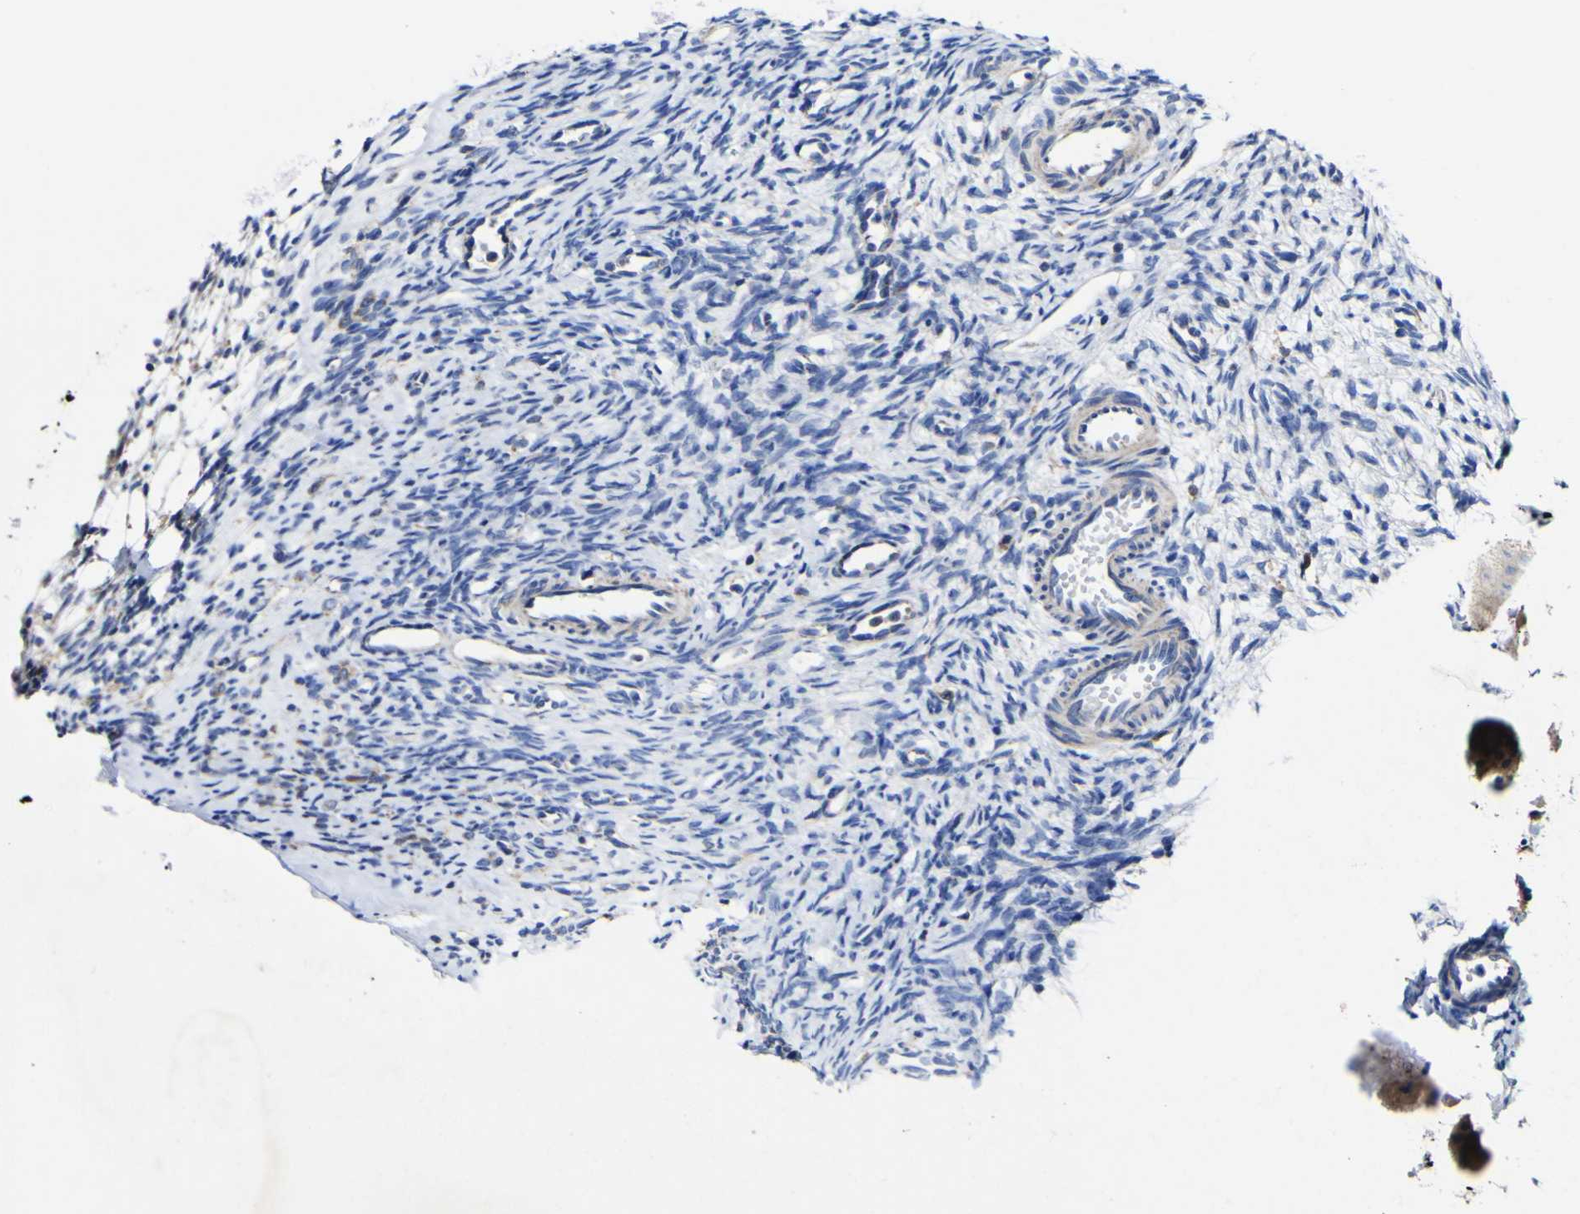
{"staining": {"intensity": "negative", "quantity": "none", "location": "none"}, "tissue": "ovary", "cell_type": "Ovarian stroma cells", "image_type": "normal", "snomed": [{"axis": "morphology", "description": "Normal tissue, NOS"}, {"axis": "topography", "description": "Ovary"}], "caption": "High power microscopy histopathology image of an immunohistochemistry (IHC) photomicrograph of benign ovary, revealing no significant staining in ovarian stroma cells.", "gene": "CCDC90B", "patient": {"sex": "female", "age": 33}}